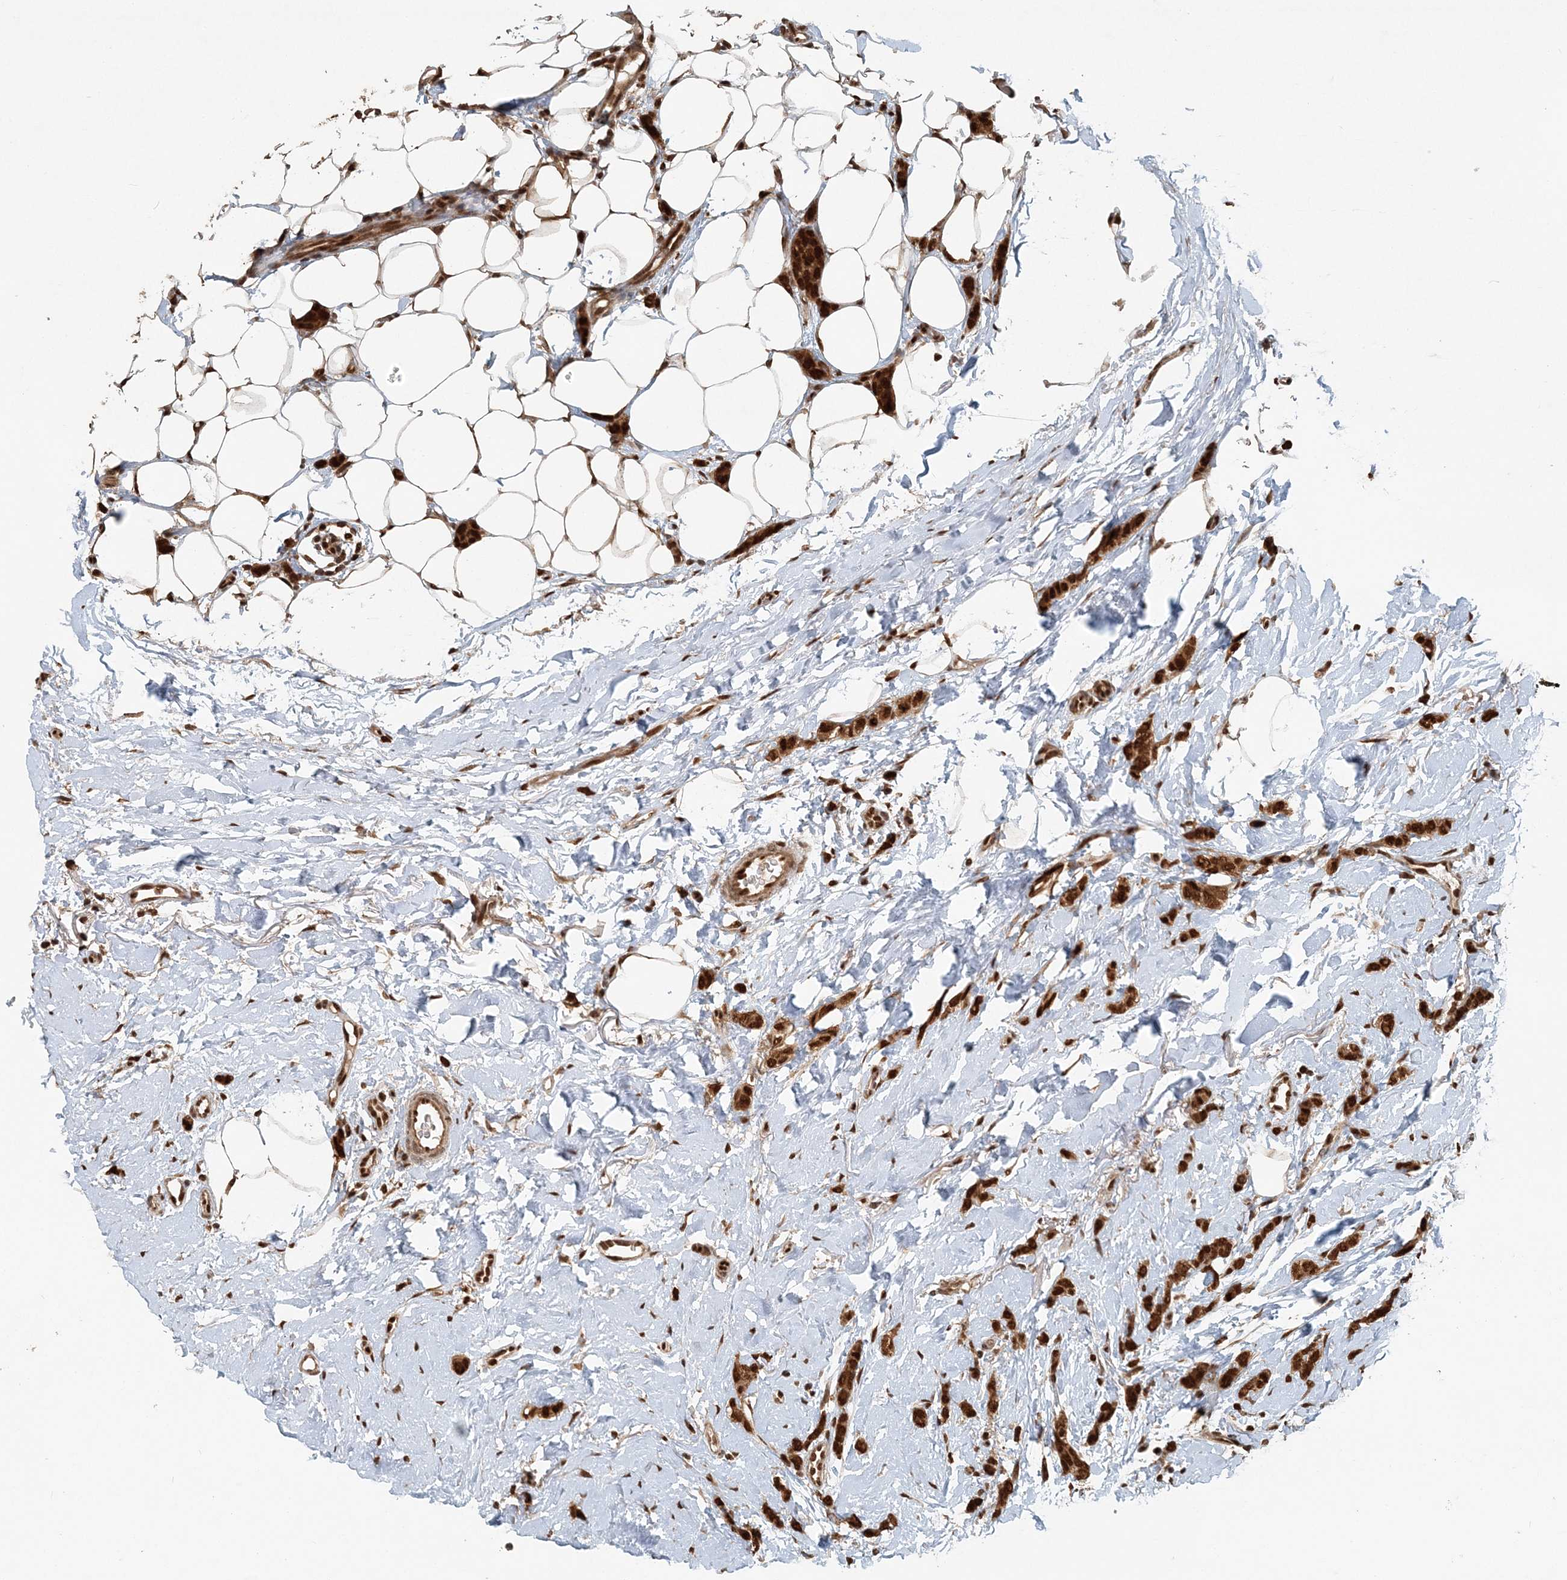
{"staining": {"intensity": "strong", "quantity": ">75%", "location": "cytoplasmic/membranous,nuclear"}, "tissue": "breast cancer", "cell_type": "Tumor cells", "image_type": "cancer", "snomed": [{"axis": "morphology", "description": "Lobular carcinoma"}, {"axis": "topography", "description": "Skin"}, {"axis": "topography", "description": "Breast"}], "caption": "About >75% of tumor cells in lobular carcinoma (breast) exhibit strong cytoplasmic/membranous and nuclear protein staining as visualized by brown immunohistochemical staining.", "gene": "ARHGAP35", "patient": {"sex": "female", "age": 46}}